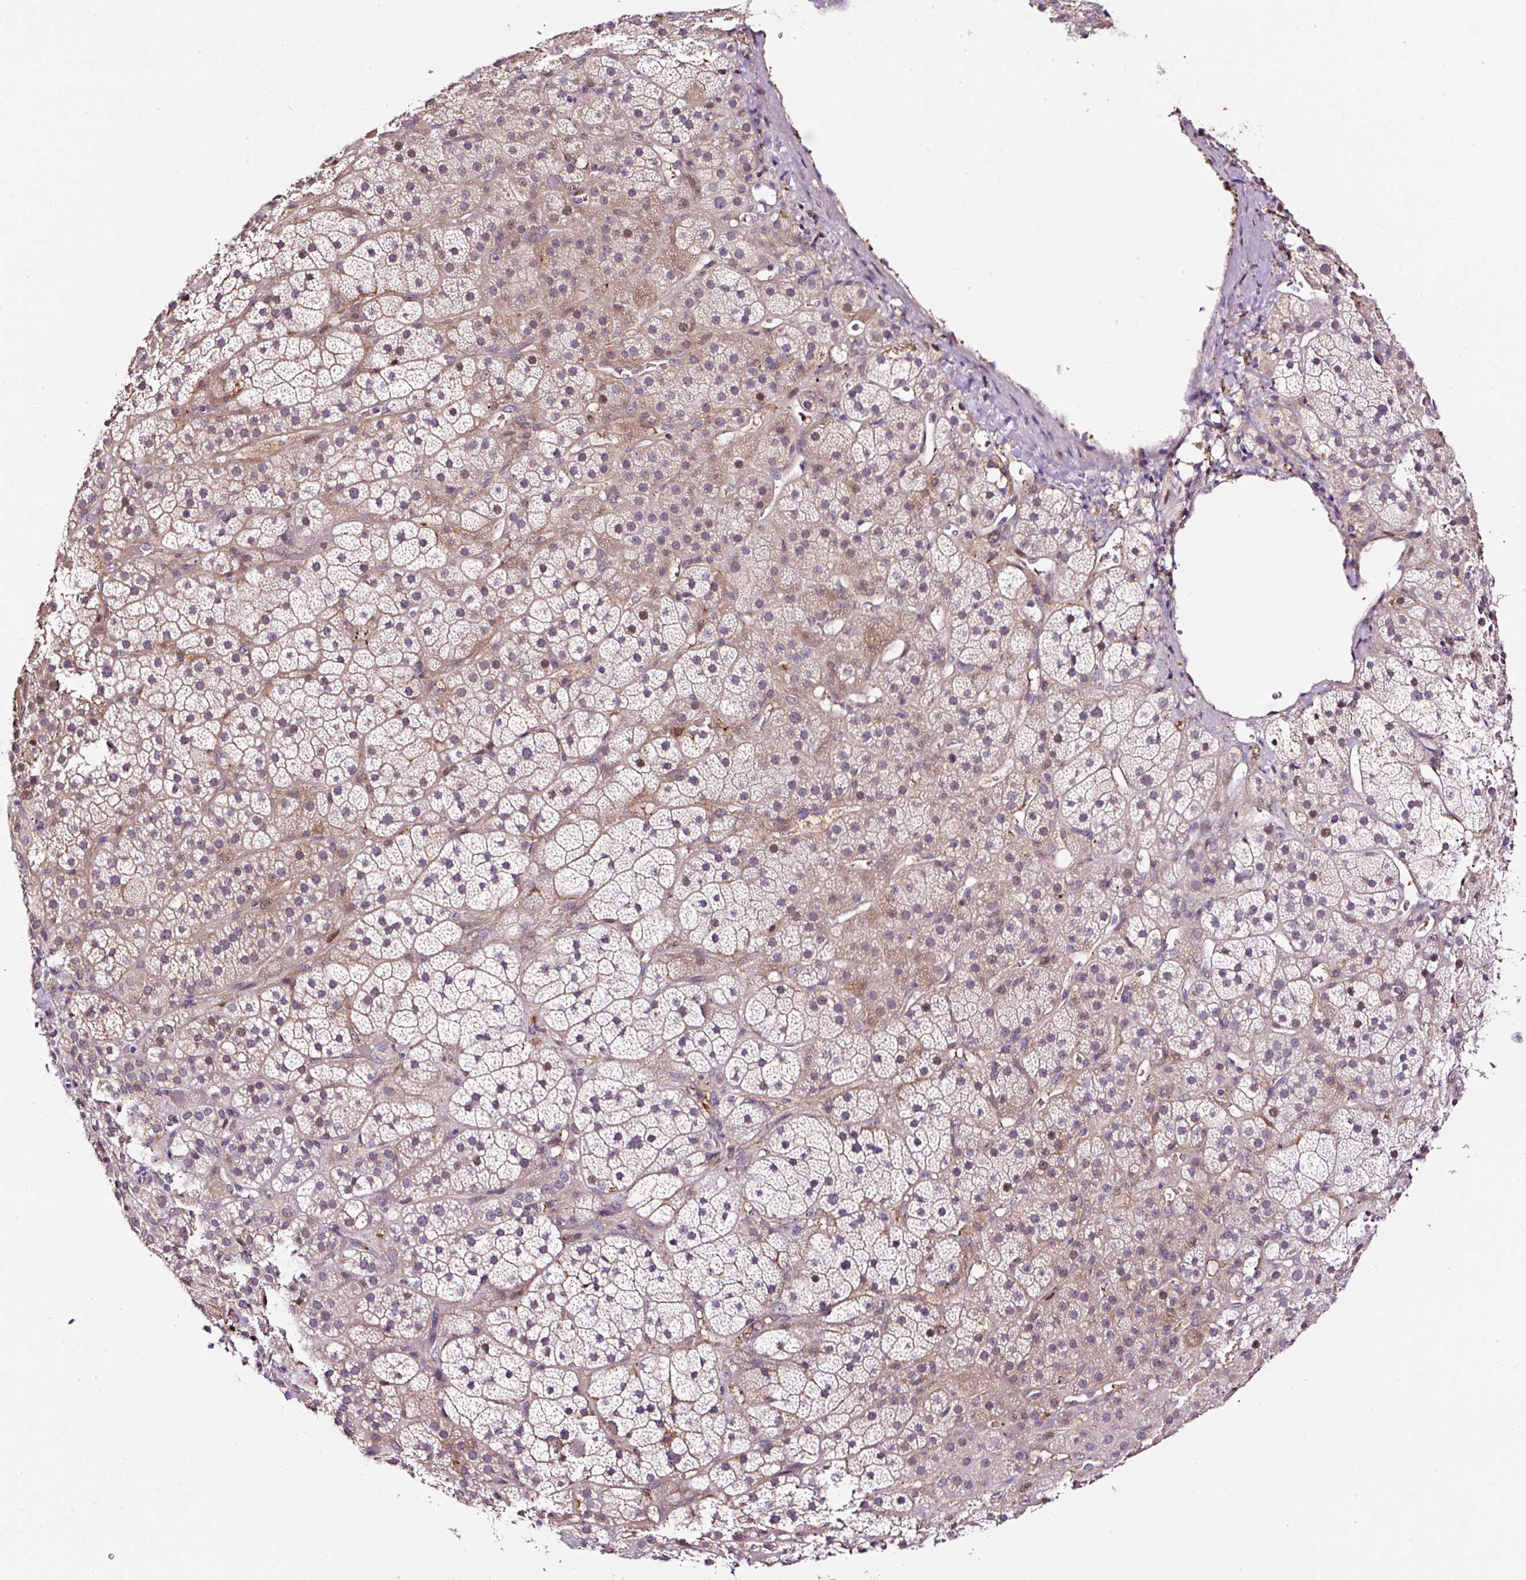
{"staining": {"intensity": "weak", "quantity": "25%-75%", "location": "cytoplasmic/membranous"}, "tissue": "adrenal gland", "cell_type": "Glandular cells", "image_type": "normal", "snomed": [{"axis": "morphology", "description": "Normal tissue, NOS"}, {"axis": "topography", "description": "Adrenal gland"}], "caption": "Adrenal gland stained with DAB immunohistochemistry (IHC) exhibits low levels of weak cytoplasmic/membranous staining in about 25%-75% of glandular cells.", "gene": "LRRC24", "patient": {"sex": "male", "age": 57}}